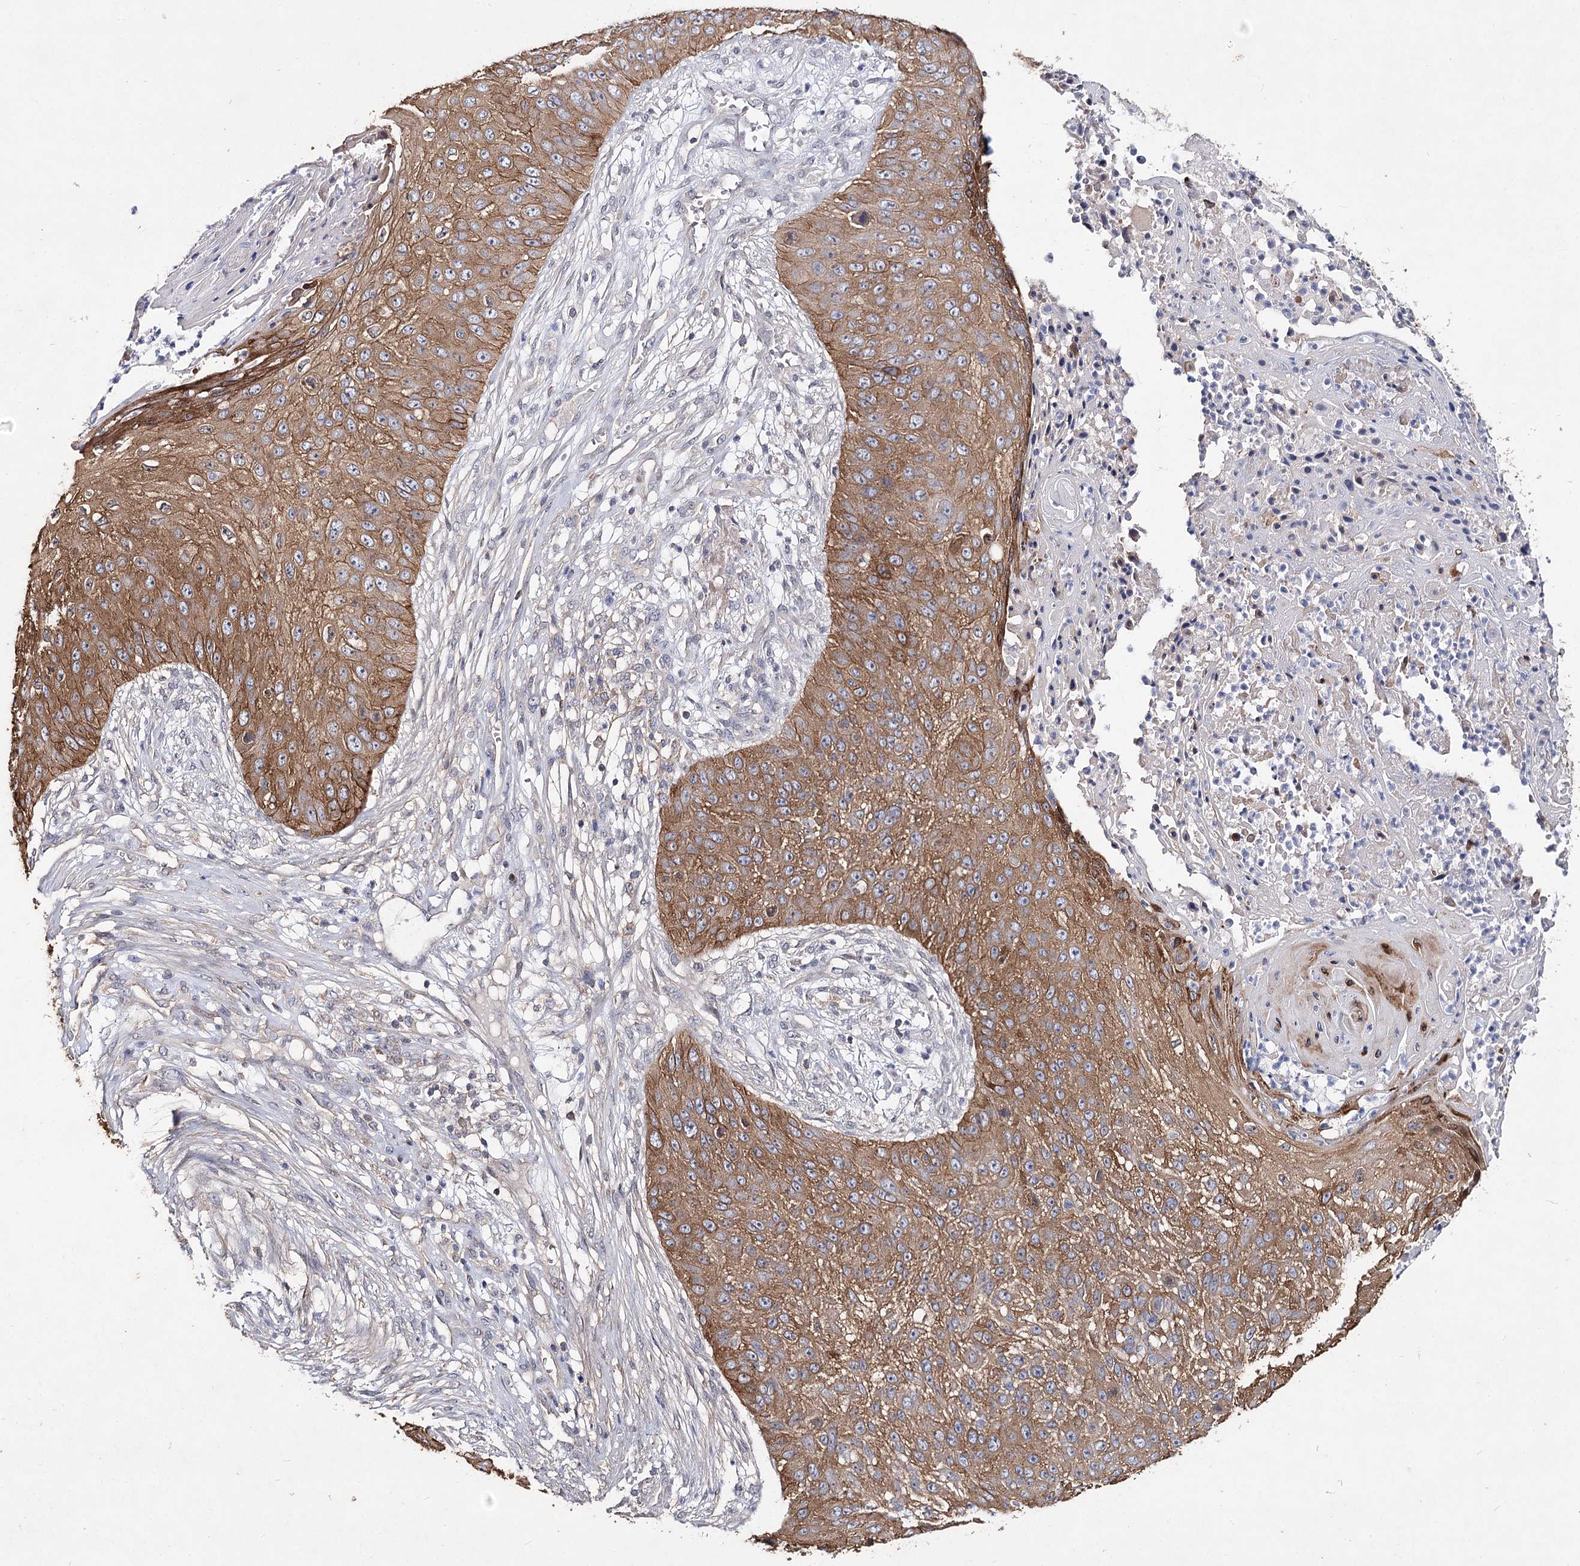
{"staining": {"intensity": "moderate", "quantity": ">75%", "location": "cytoplasmic/membranous"}, "tissue": "skin cancer", "cell_type": "Tumor cells", "image_type": "cancer", "snomed": [{"axis": "morphology", "description": "Squamous cell carcinoma, NOS"}, {"axis": "topography", "description": "Skin"}], "caption": "Approximately >75% of tumor cells in skin cancer (squamous cell carcinoma) show moderate cytoplasmic/membranous protein staining as visualized by brown immunohistochemical staining.", "gene": "TMEM218", "patient": {"sex": "female", "age": 80}}